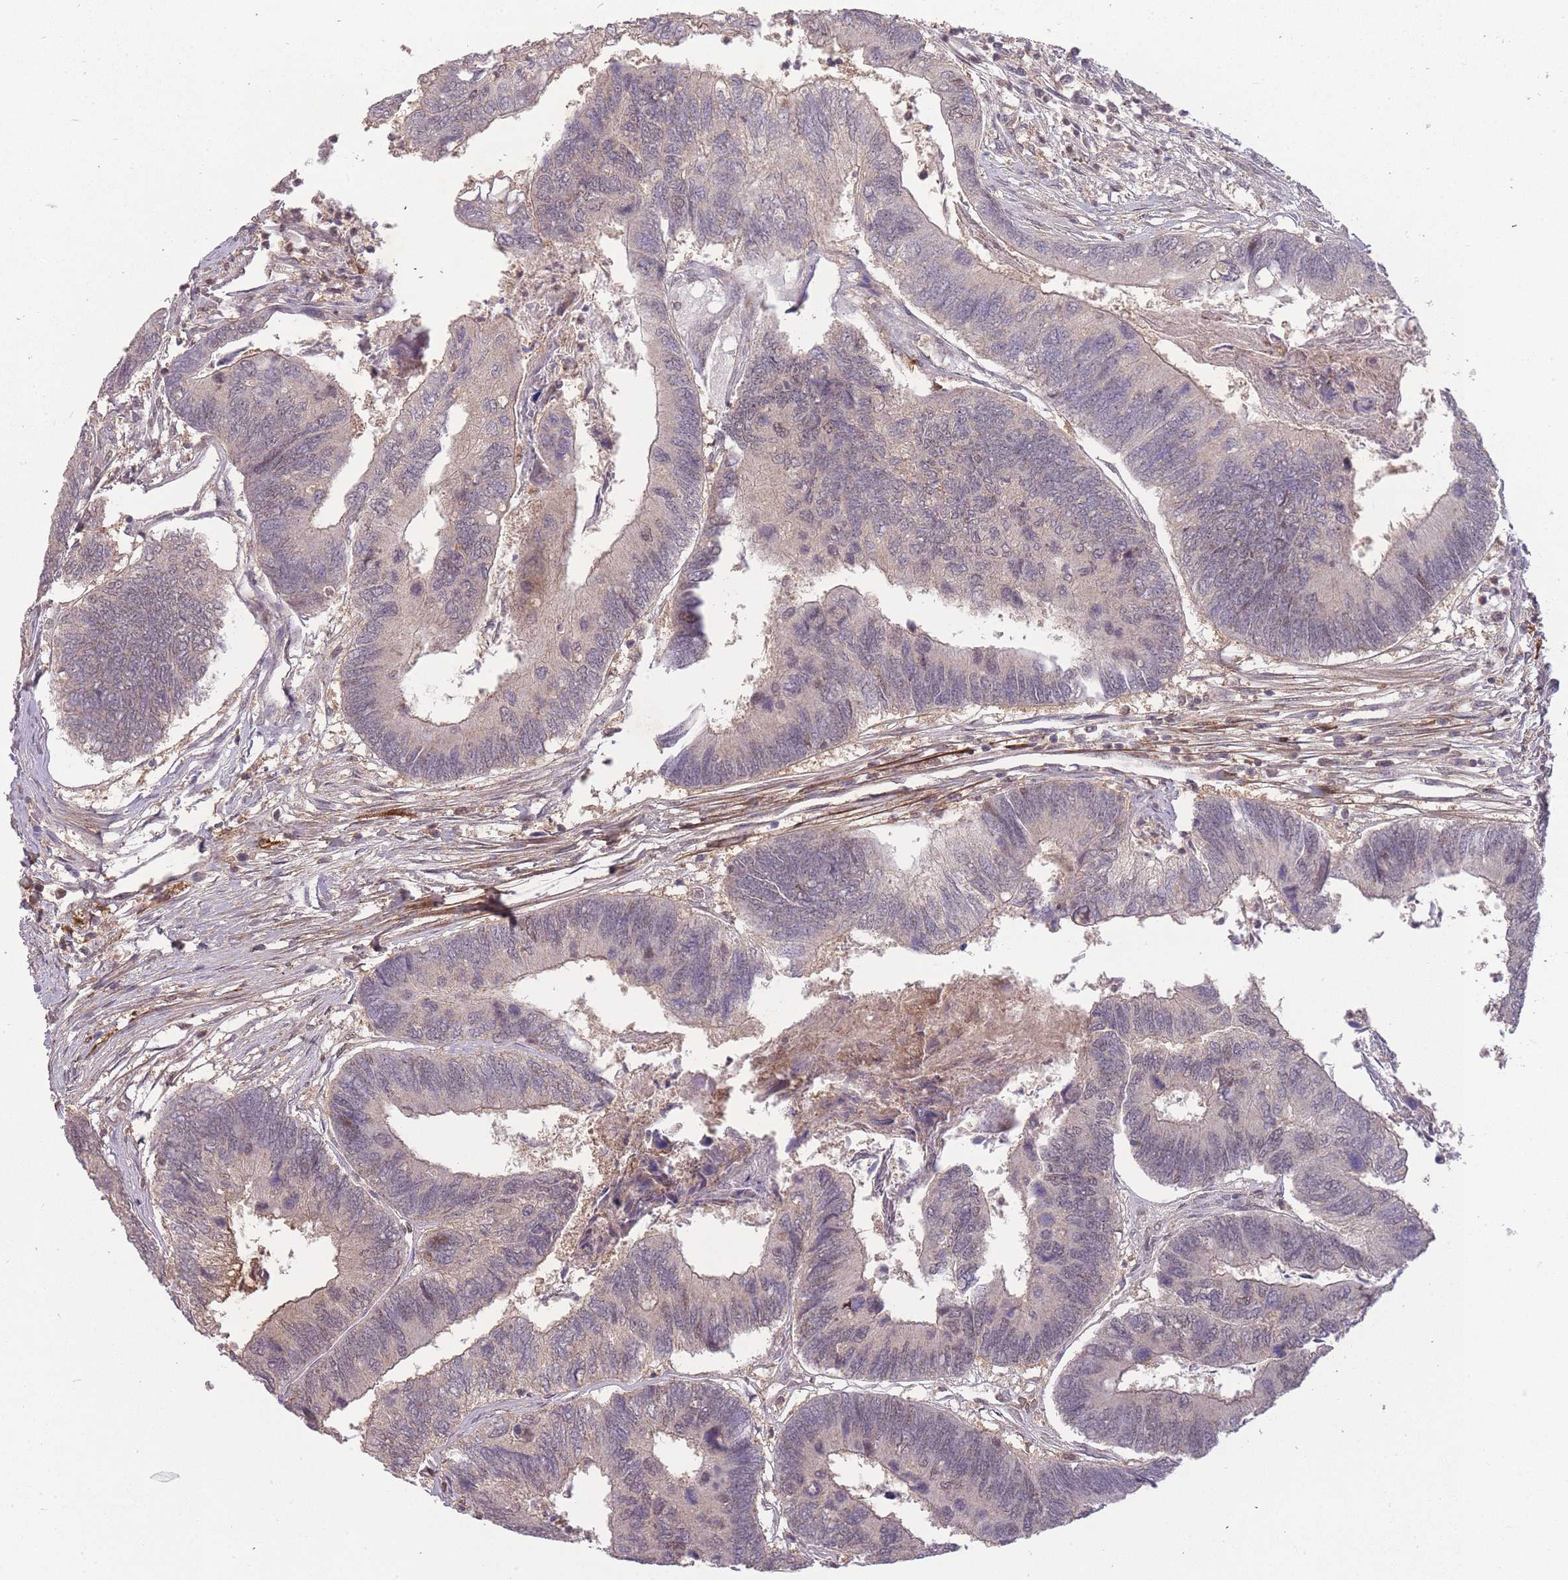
{"staining": {"intensity": "weak", "quantity": "<25%", "location": "cytoplasmic/membranous"}, "tissue": "colorectal cancer", "cell_type": "Tumor cells", "image_type": "cancer", "snomed": [{"axis": "morphology", "description": "Adenocarcinoma, NOS"}, {"axis": "topography", "description": "Colon"}], "caption": "High magnification brightfield microscopy of colorectal cancer stained with DAB (3,3'-diaminobenzidine) (brown) and counterstained with hematoxylin (blue): tumor cells show no significant staining.", "gene": "RNF144B", "patient": {"sex": "female", "age": 67}}